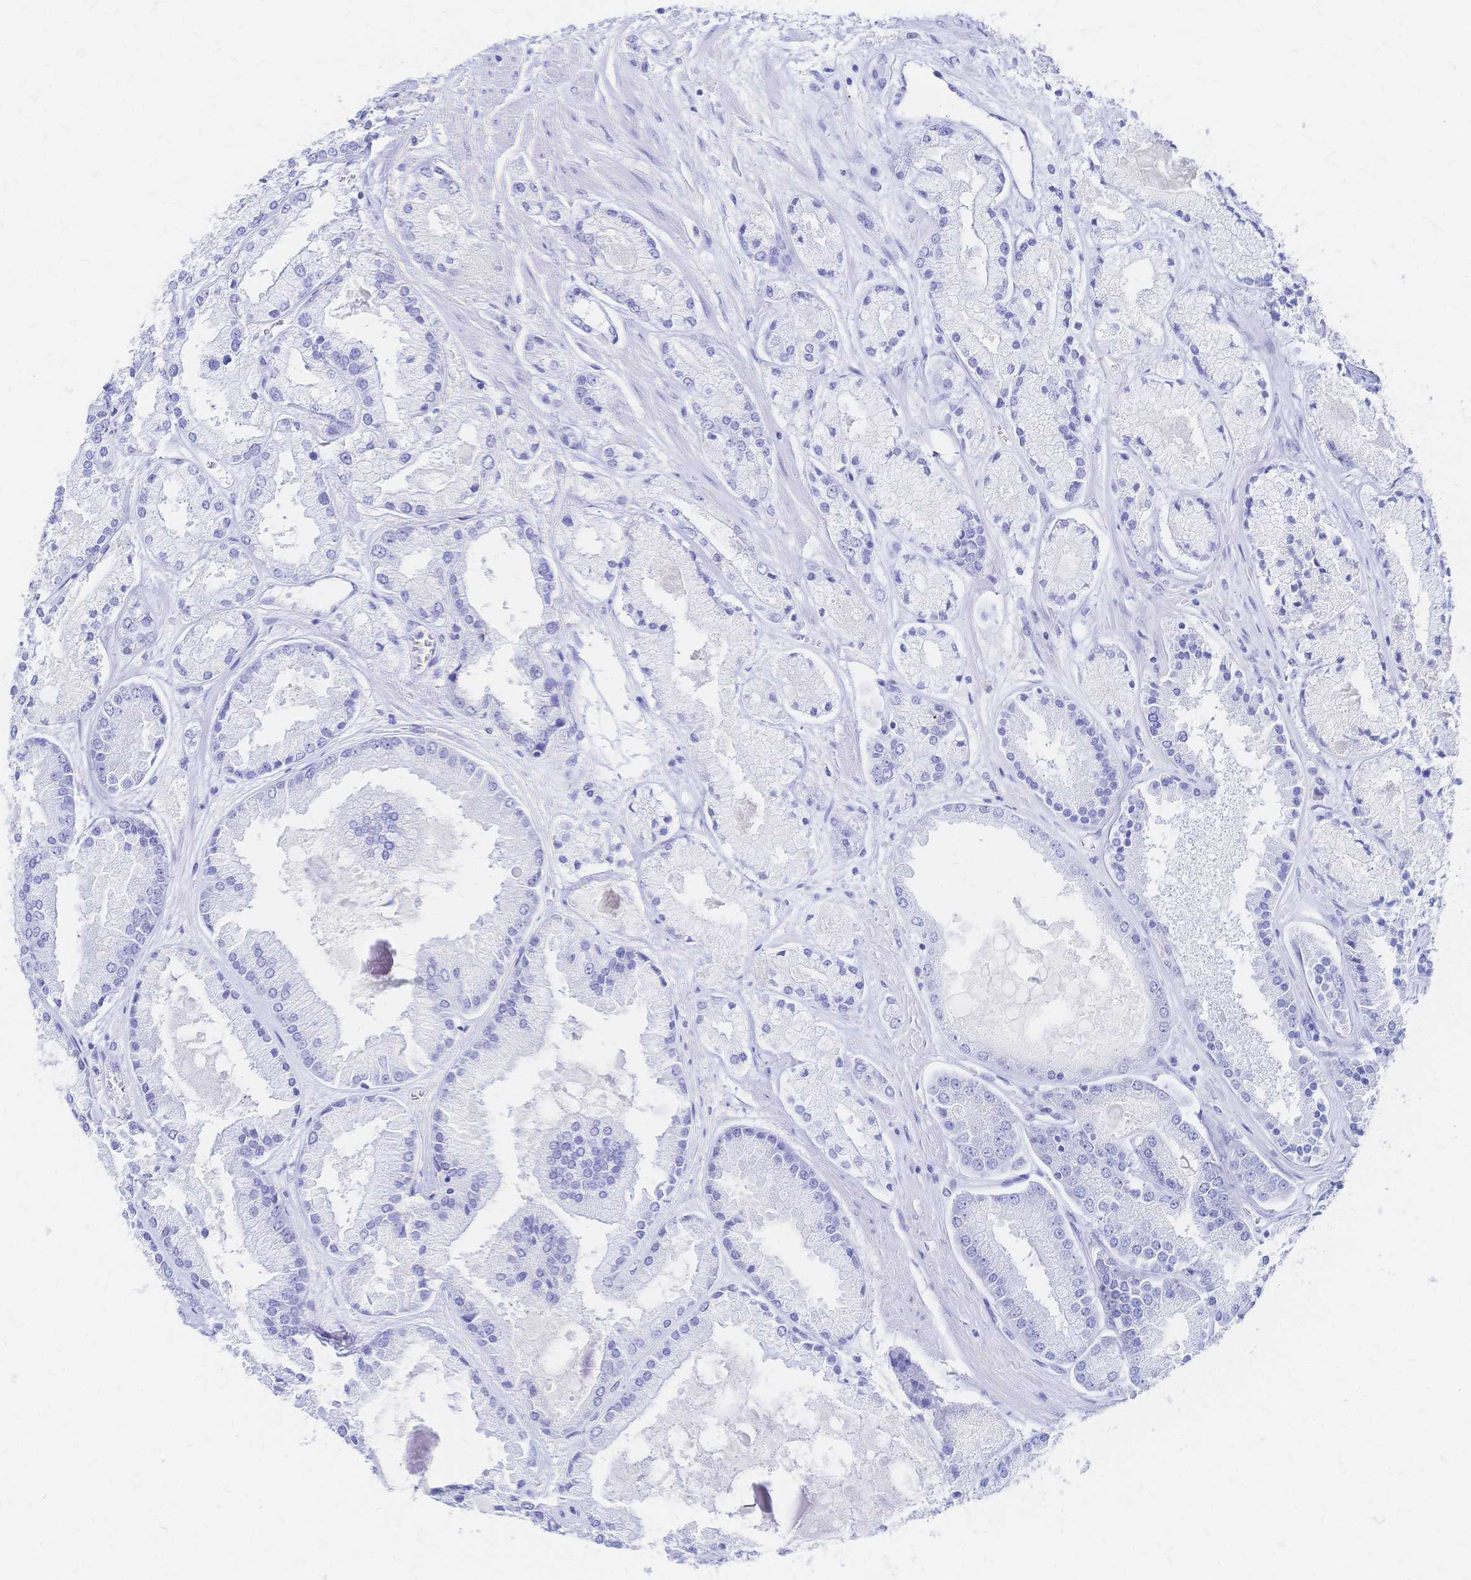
{"staining": {"intensity": "negative", "quantity": "none", "location": "none"}, "tissue": "prostate cancer", "cell_type": "Tumor cells", "image_type": "cancer", "snomed": [{"axis": "morphology", "description": "Adenocarcinoma, High grade"}, {"axis": "topography", "description": "Prostate"}], "caption": "This is an IHC image of human prostate cancer (high-grade adenocarcinoma). There is no staining in tumor cells.", "gene": "SLC5A1", "patient": {"sex": "male", "age": 67}}